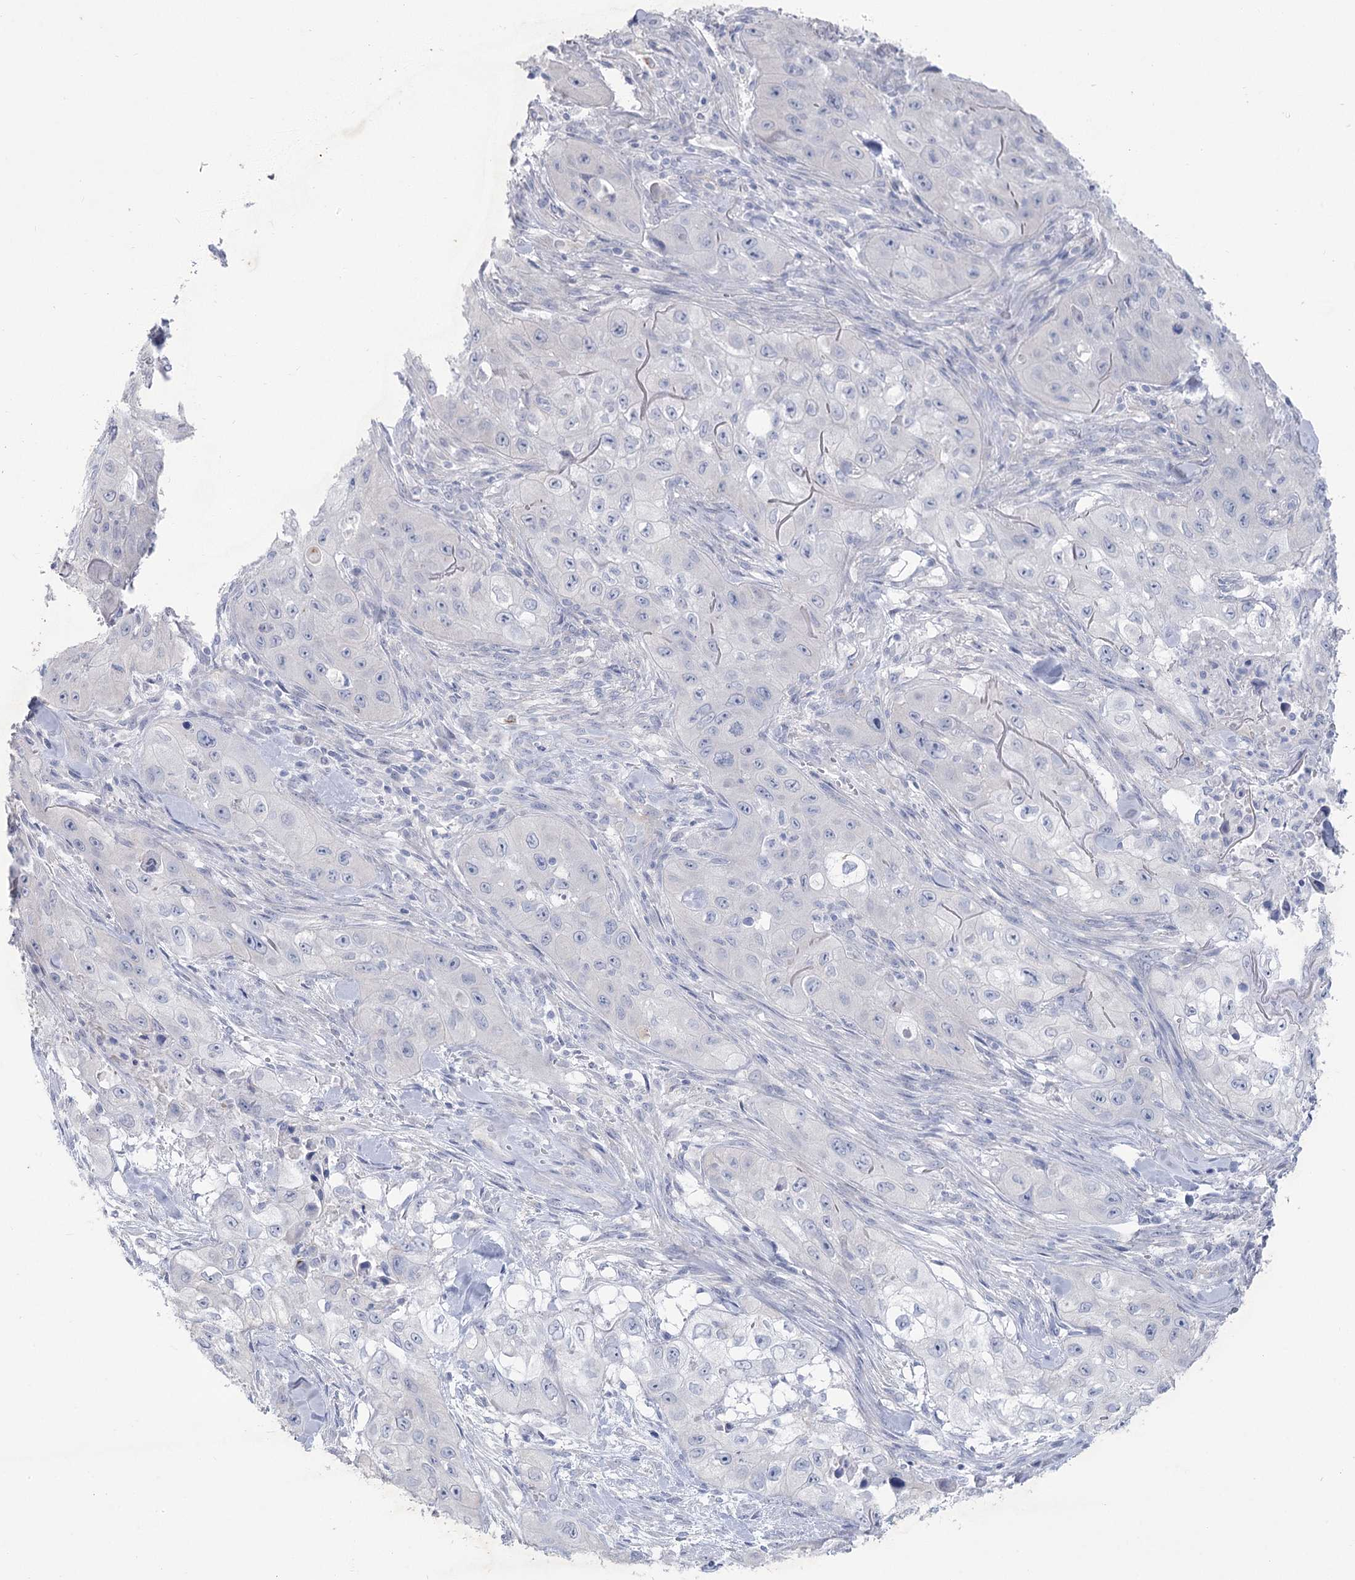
{"staining": {"intensity": "negative", "quantity": "none", "location": "none"}, "tissue": "skin cancer", "cell_type": "Tumor cells", "image_type": "cancer", "snomed": [{"axis": "morphology", "description": "Squamous cell carcinoma, NOS"}, {"axis": "topography", "description": "Skin"}, {"axis": "topography", "description": "Subcutis"}], "caption": "Tumor cells are negative for brown protein staining in skin cancer.", "gene": "CCDC88A", "patient": {"sex": "male", "age": 73}}